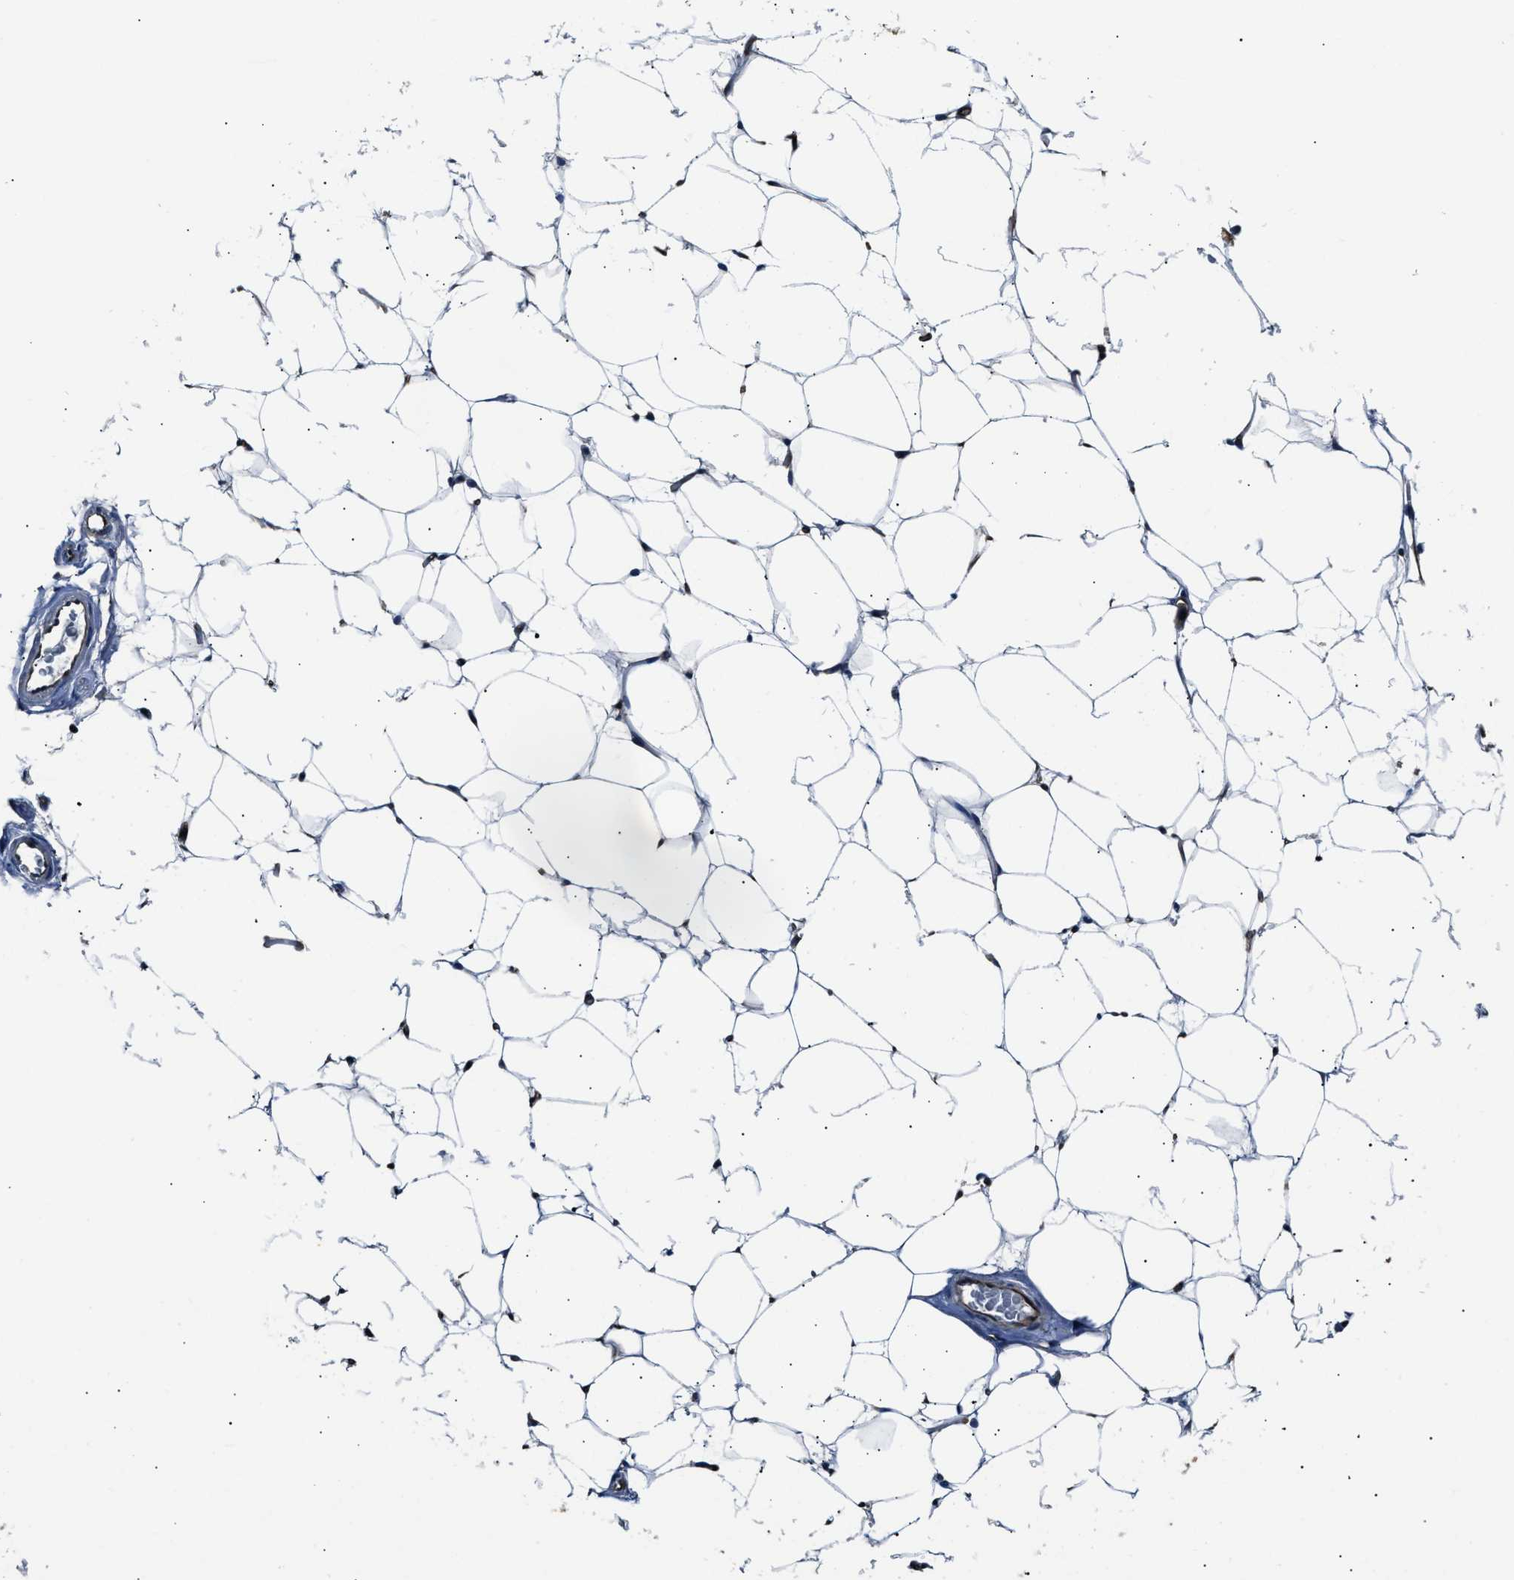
{"staining": {"intensity": "negative", "quantity": "none", "location": "none"}, "tissue": "adipose tissue", "cell_type": "Adipocytes", "image_type": "normal", "snomed": [{"axis": "morphology", "description": "Normal tissue, NOS"}, {"axis": "topography", "description": "Breast"}, {"axis": "topography", "description": "Soft tissue"}], "caption": "High magnification brightfield microscopy of benign adipose tissue stained with DAB (3,3'-diaminobenzidine) (brown) and counterstained with hematoxylin (blue): adipocytes show no significant expression. (DAB IHC visualized using brightfield microscopy, high magnification).", "gene": "ENSG00000281039", "patient": {"sex": "female", "age": 75}}